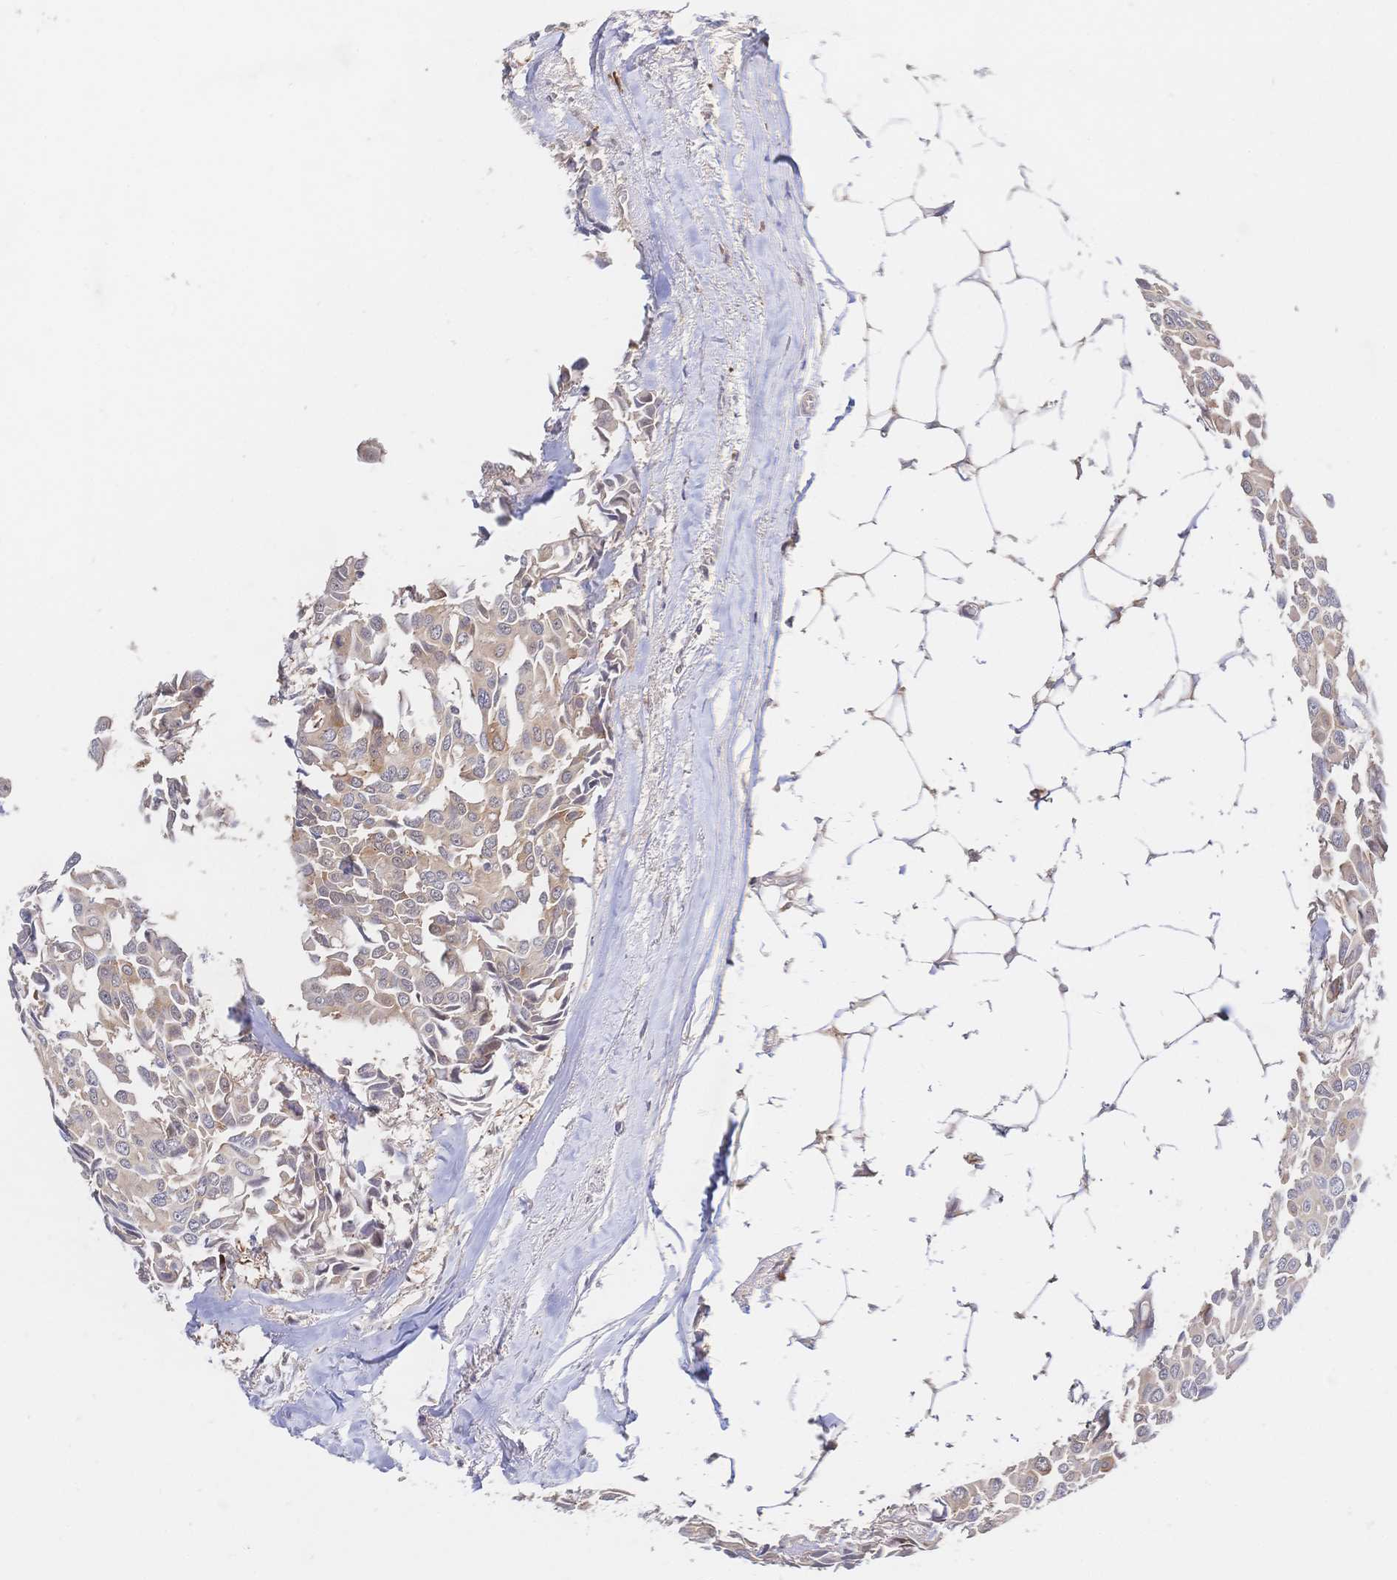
{"staining": {"intensity": "weak", "quantity": "25%-75%", "location": "cytoplasmic/membranous"}, "tissue": "breast cancer", "cell_type": "Tumor cells", "image_type": "cancer", "snomed": [{"axis": "morphology", "description": "Duct carcinoma"}, {"axis": "topography", "description": "Breast"}], "caption": "Immunohistochemical staining of human breast cancer reveals low levels of weak cytoplasmic/membranous staining in approximately 25%-75% of tumor cells. Immunohistochemistry (ihc) stains the protein of interest in brown and the nuclei are stained blue.", "gene": "LMO4", "patient": {"sex": "female", "age": 54}}